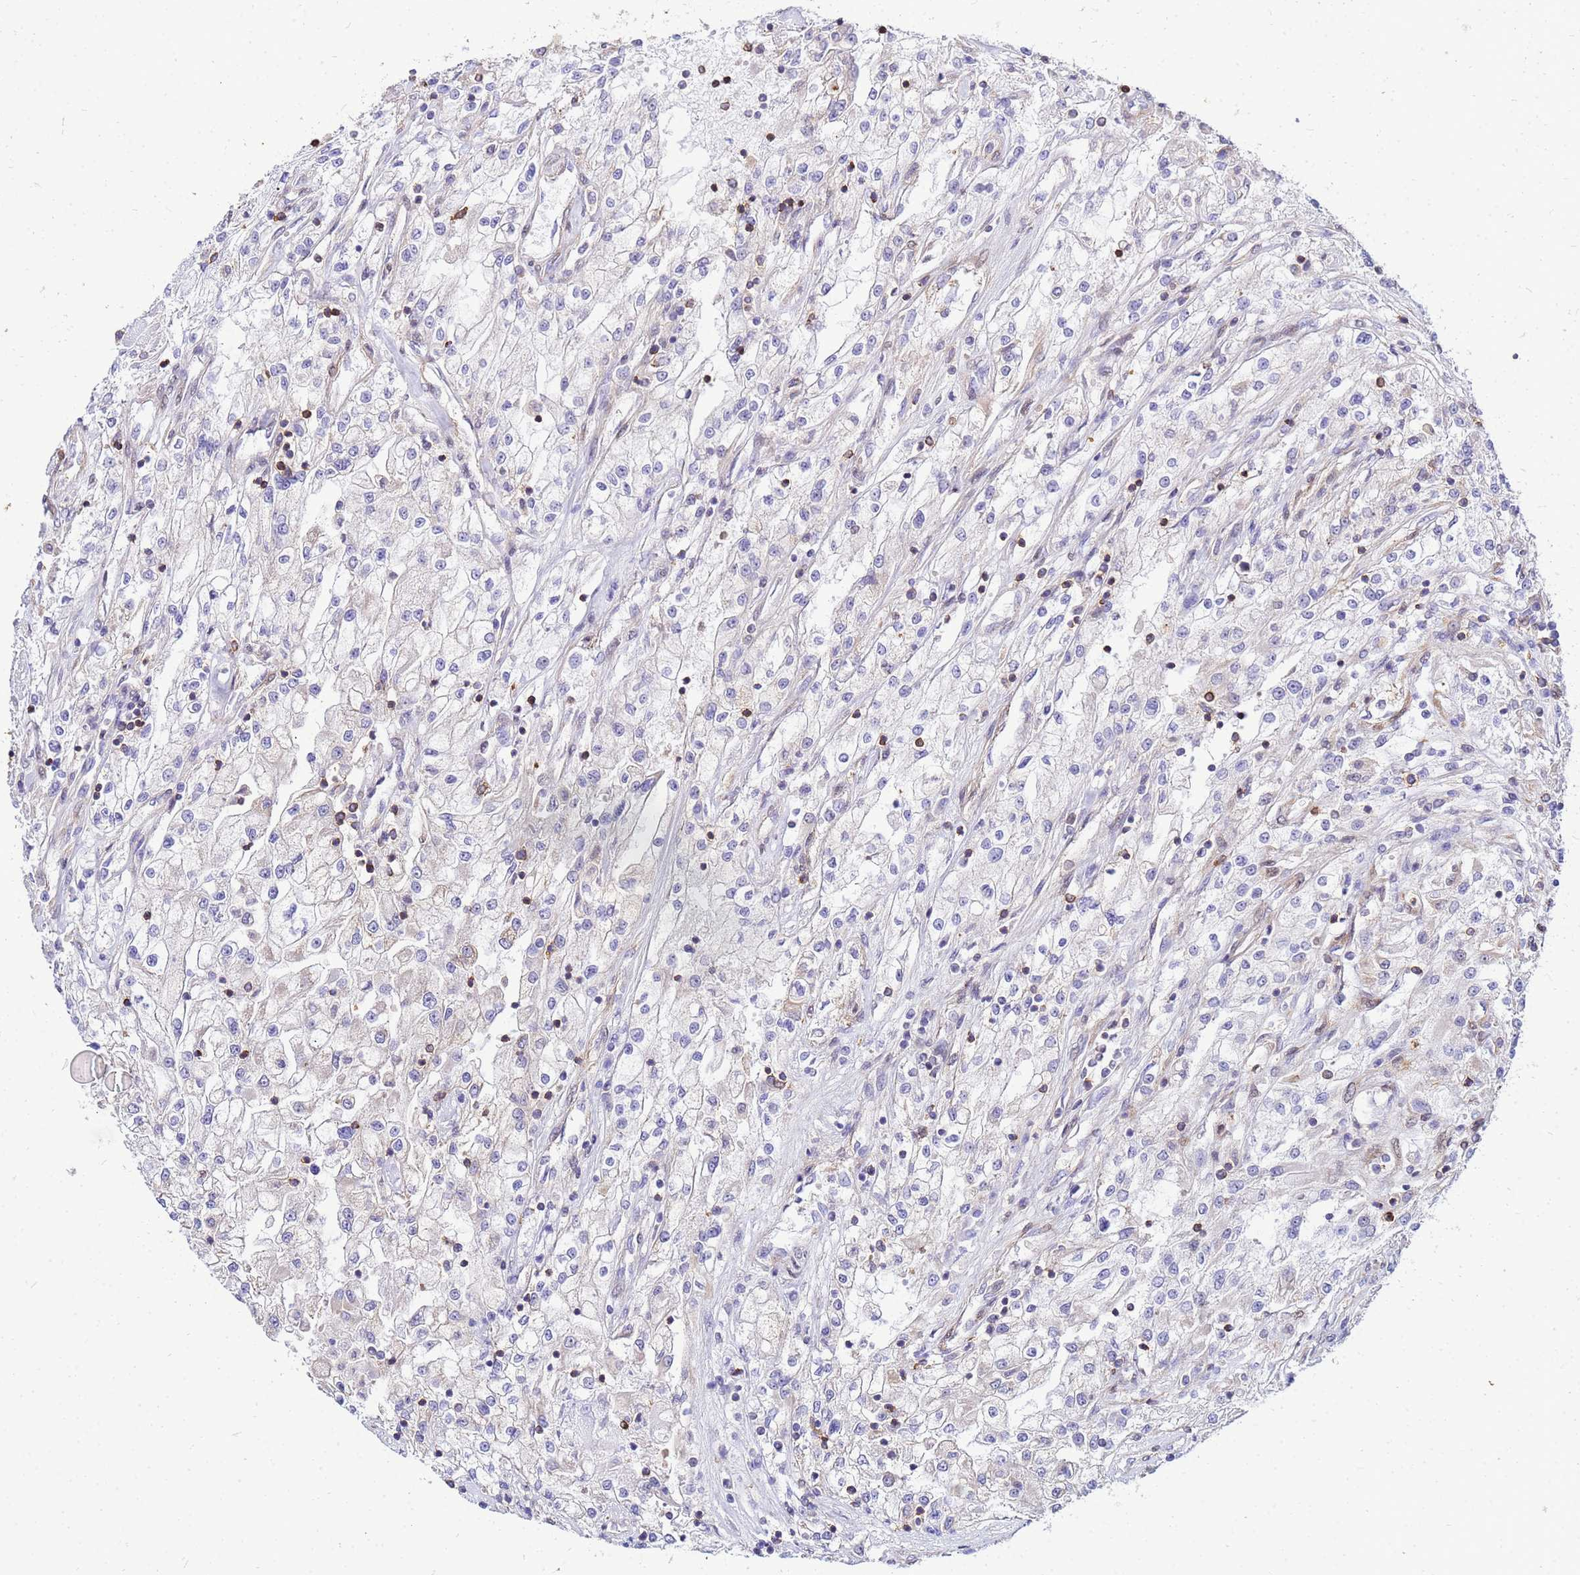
{"staining": {"intensity": "negative", "quantity": "none", "location": "none"}, "tissue": "renal cancer", "cell_type": "Tumor cells", "image_type": "cancer", "snomed": [{"axis": "morphology", "description": "Adenocarcinoma, NOS"}, {"axis": "topography", "description": "Kidney"}], "caption": "High magnification brightfield microscopy of adenocarcinoma (renal) stained with DAB (3,3'-diaminobenzidine) (brown) and counterstained with hematoxylin (blue): tumor cells show no significant staining.", "gene": "DBNDD2", "patient": {"sex": "female", "age": 52}}